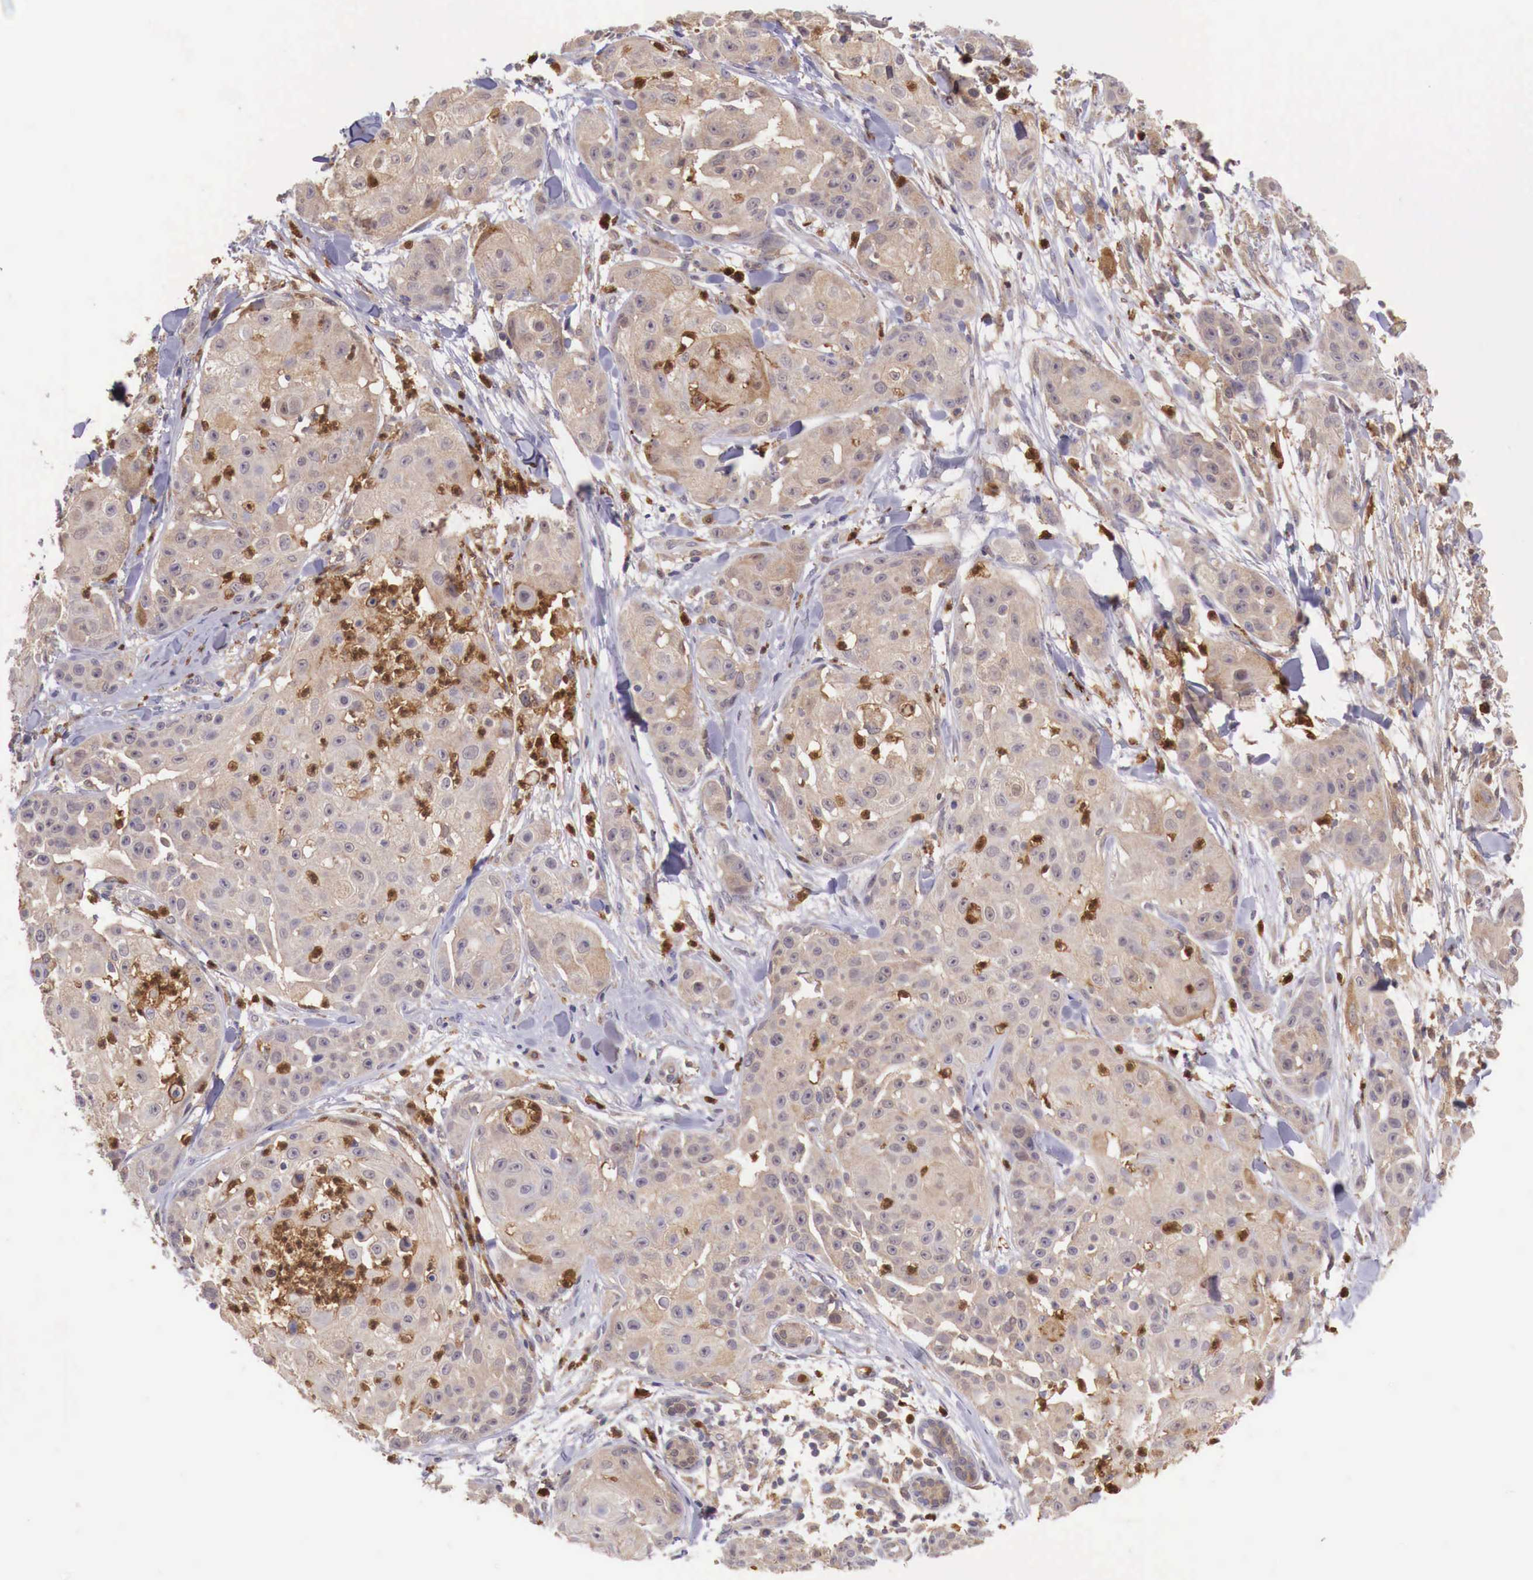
{"staining": {"intensity": "weak", "quantity": ">75%", "location": "cytoplasmic/membranous"}, "tissue": "skin cancer", "cell_type": "Tumor cells", "image_type": "cancer", "snomed": [{"axis": "morphology", "description": "Squamous cell carcinoma, NOS"}, {"axis": "topography", "description": "Skin"}], "caption": "Human skin cancer stained with a protein marker shows weak staining in tumor cells.", "gene": "GAB2", "patient": {"sex": "female", "age": 57}}